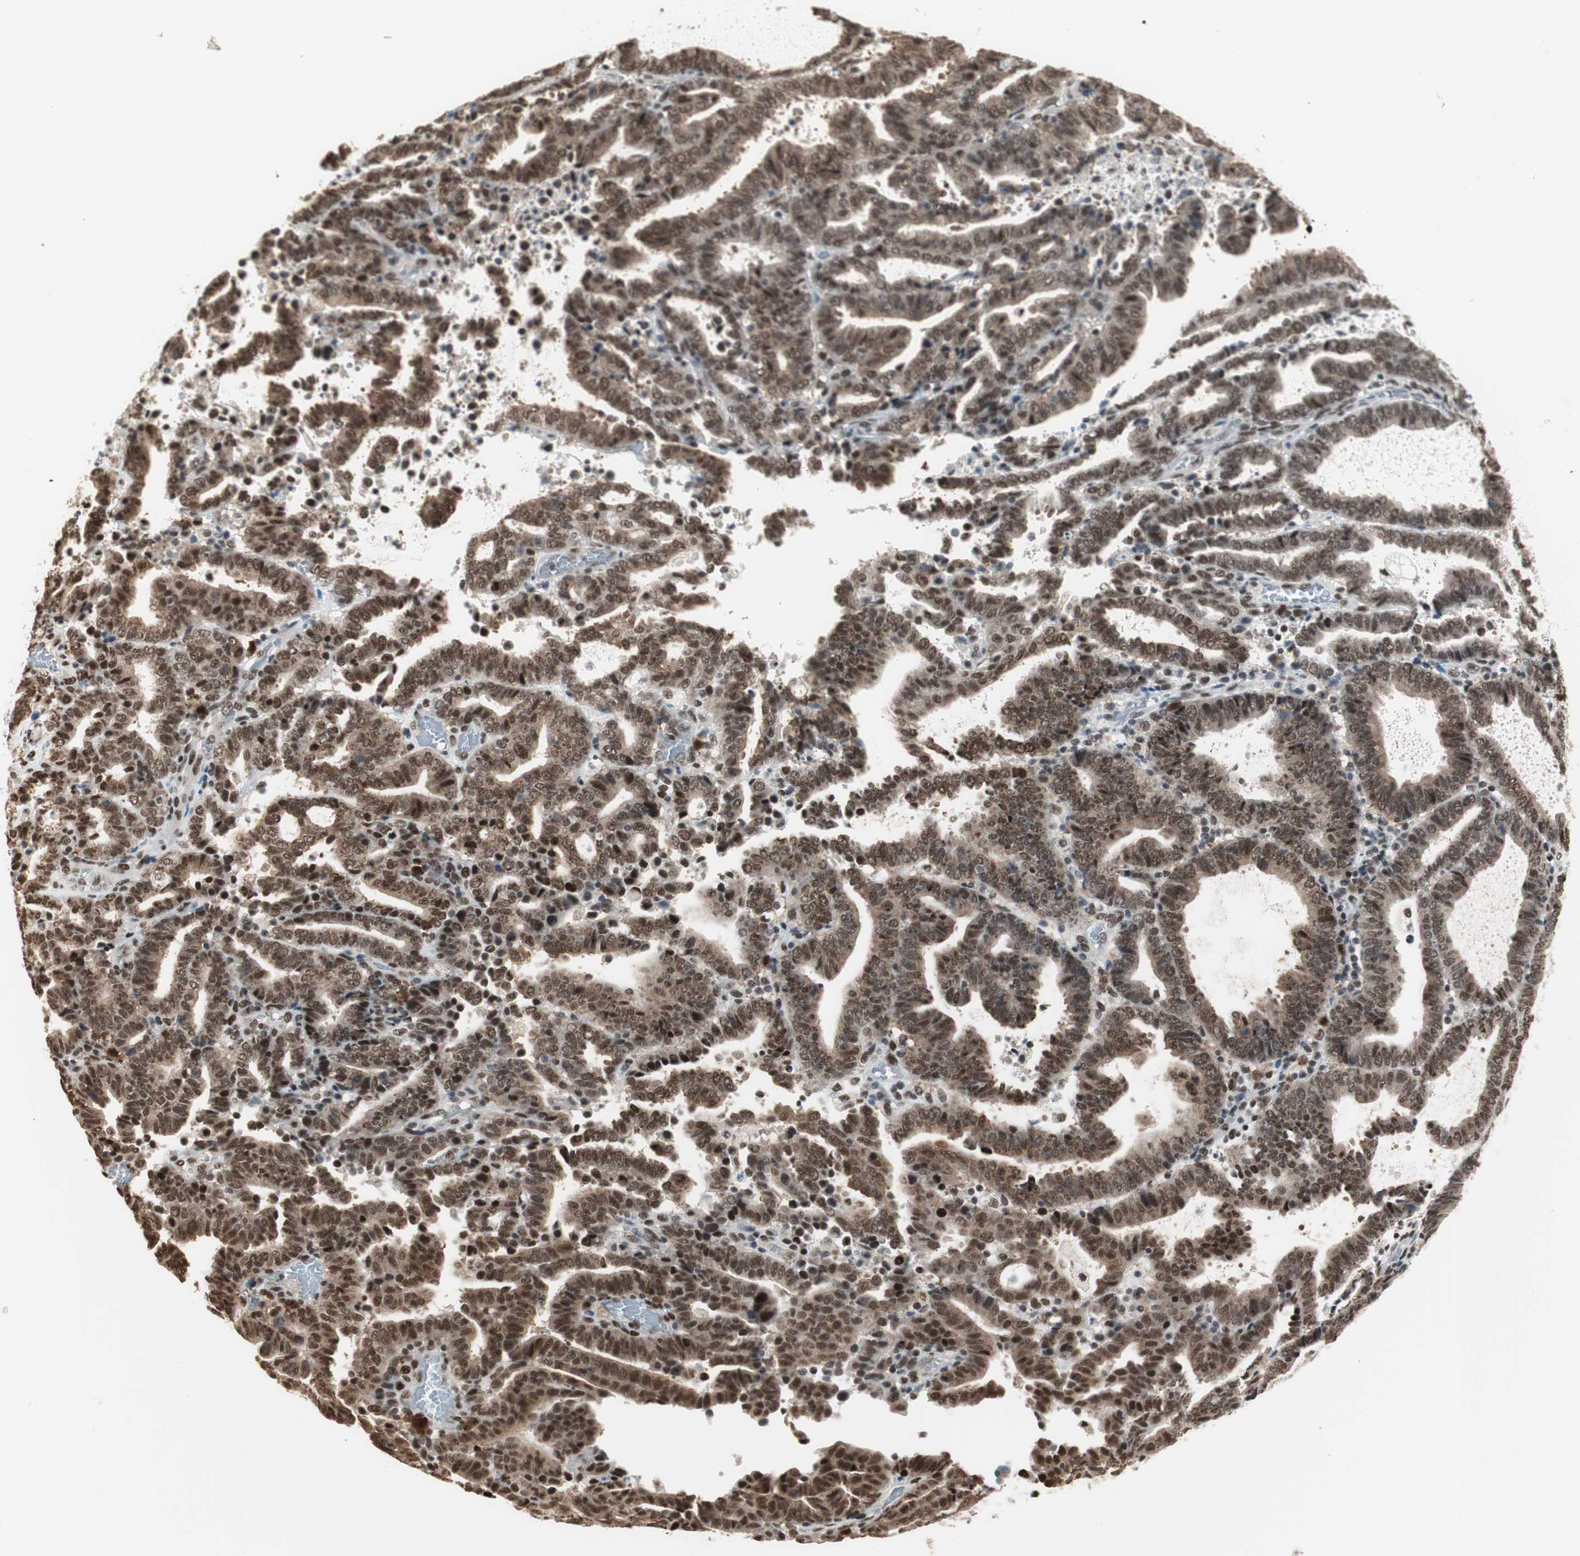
{"staining": {"intensity": "strong", "quantity": ">75%", "location": "nuclear"}, "tissue": "endometrial cancer", "cell_type": "Tumor cells", "image_type": "cancer", "snomed": [{"axis": "morphology", "description": "Adenocarcinoma, NOS"}, {"axis": "topography", "description": "Uterus"}], "caption": "A histopathology image of endometrial cancer stained for a protein shows strong nuclear brown staining in tumor cells. The staining was performed using DAB (3,3'-diaminobenzidine), with brown indicating positive protein expression. Nuclei are stained blue with hematoxylin.", "gene": "SMARCE1", "patient": {"sex": "female", "age": 83}}